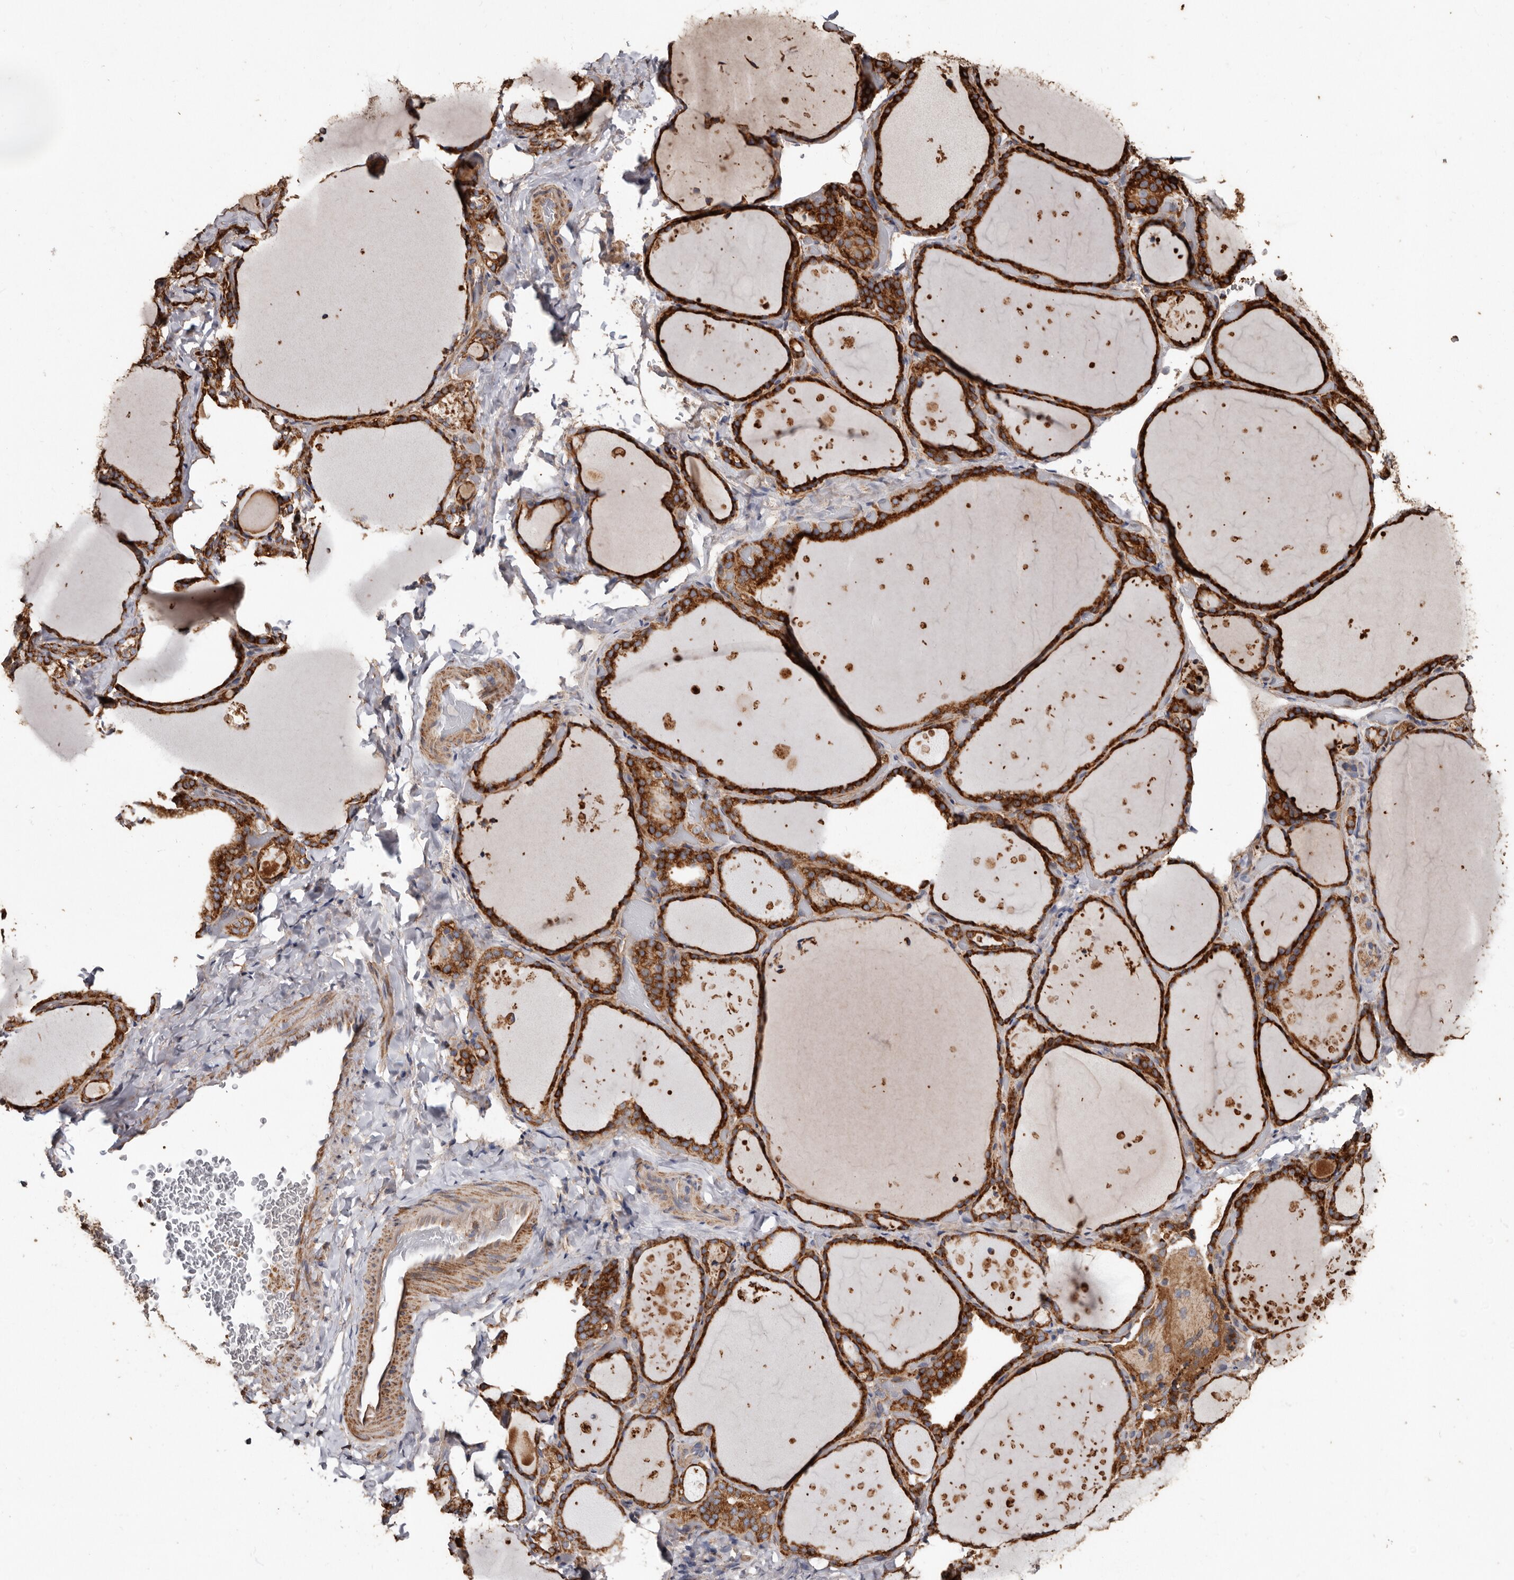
{"staining": {"intensity": "strong", "quantity": ">75%", "location": "cytoplasmic/membranous"}, "tissue": "thyroid gland", "cell_type": "Glandular cells", "image_type": "normal", "snomed": [{"axis": "morphology", "description": "Normal tissue, NOS"}, {"axis": "topography", "description": "Thyroid gland"}], "caption": "DAB immunohistochemical staining of unremarkable thyroid gland reveals strong cytoplasmic/membranous protein staining in about >75% of glandular cells. Using DAB (brown) and hematoxylin (blue) stains, captured at high magnification using brightfield microscopy.", "gene": "OSGIN2", "patient": {"sex": "female", "age": 44}}